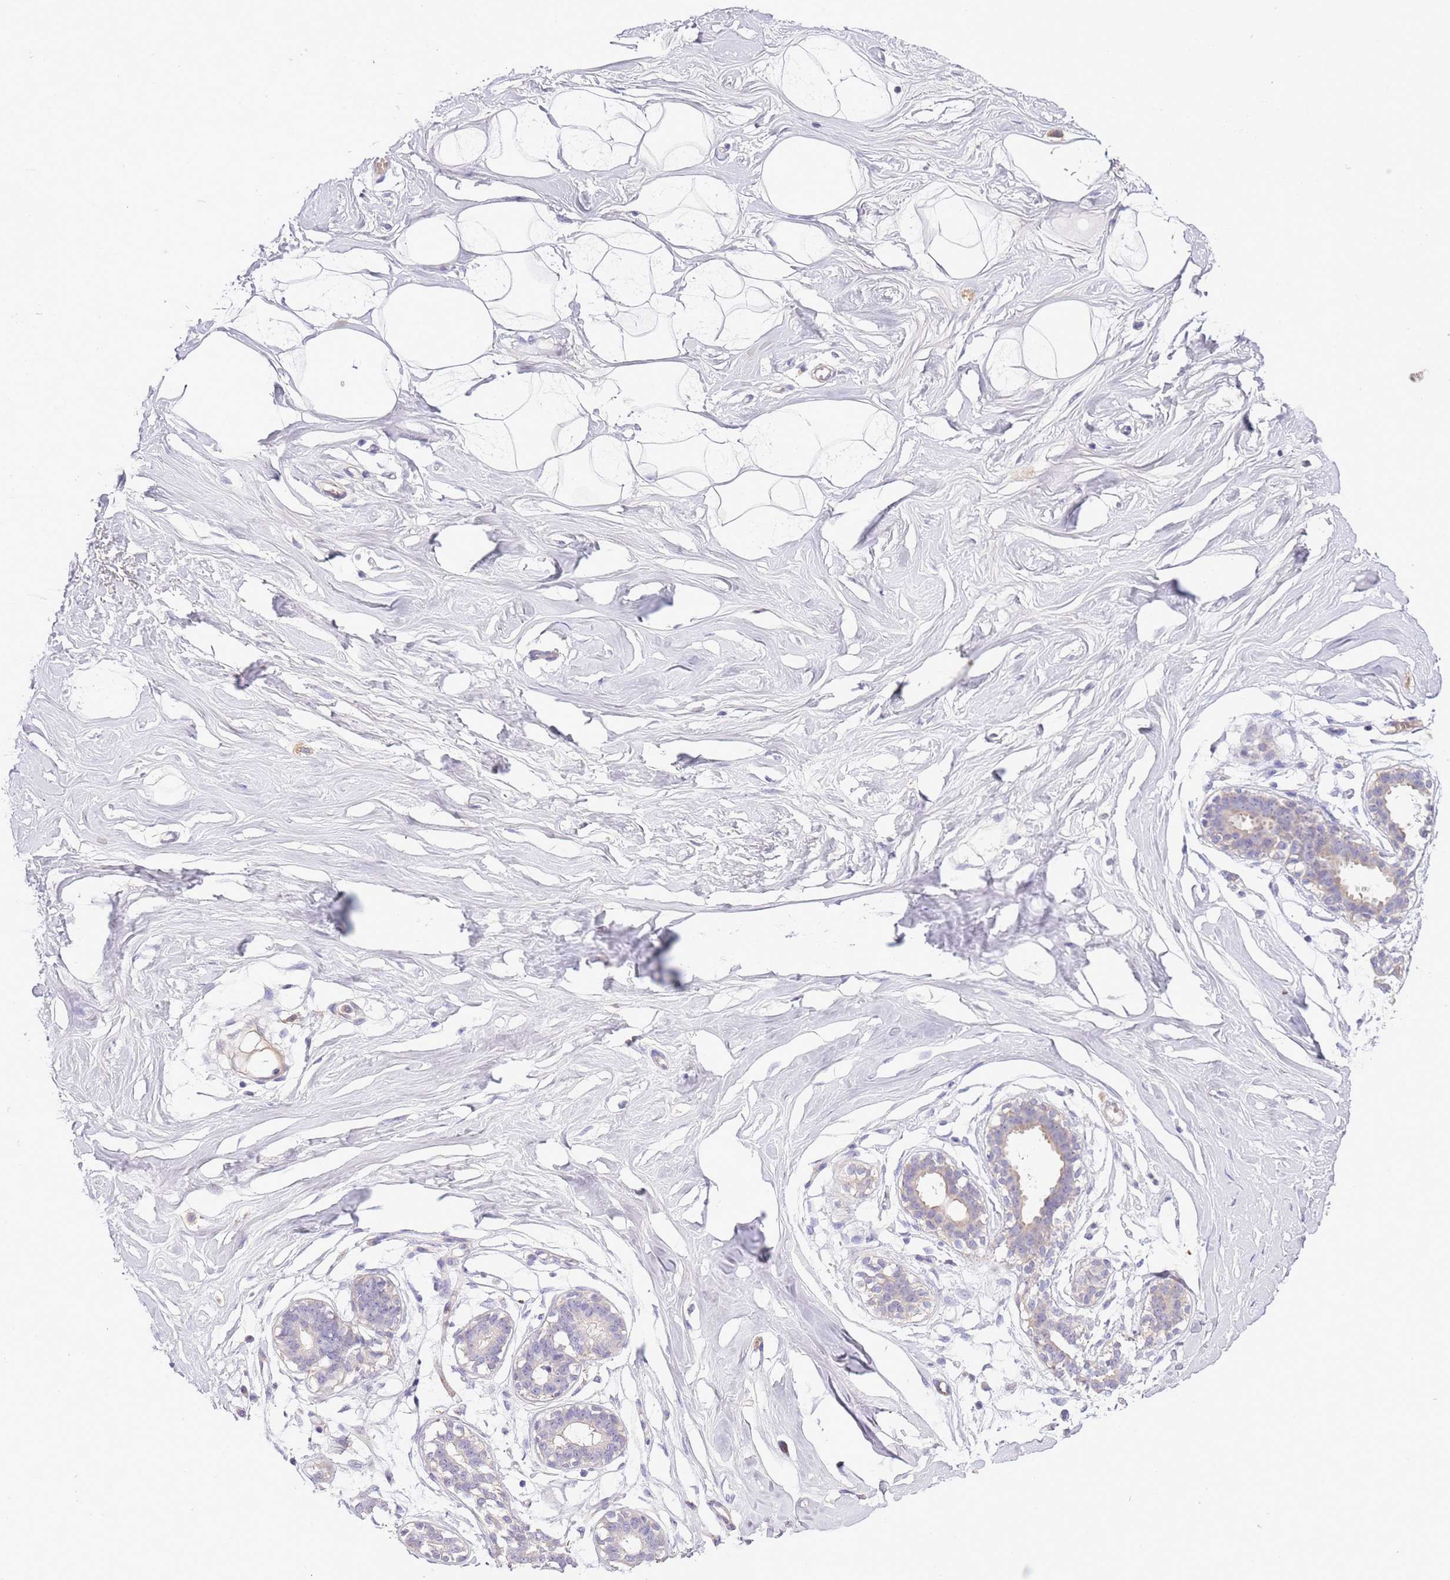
{"staining": {"intensity": "negative", "quantity": "none", "location": "none"}, "tissue": "breast", "cell_type": "Adipocytes", "image_type": "normal", "snomed": [{"axis": "morphology", "description": "Normal tissue, NOS"}, {"axis": "morphology", "description": "Adenoma, NOS"}, {"axis": "topography", "description": "Breast"}], "caption": "DAB (3,3'-diaminobenzidine) immunohistochemical staining of unremarkable human breast displays no significant staining in adipocytes.", "gene": "ABHD17A", "patient": {"sex": "female", "age": 23}}